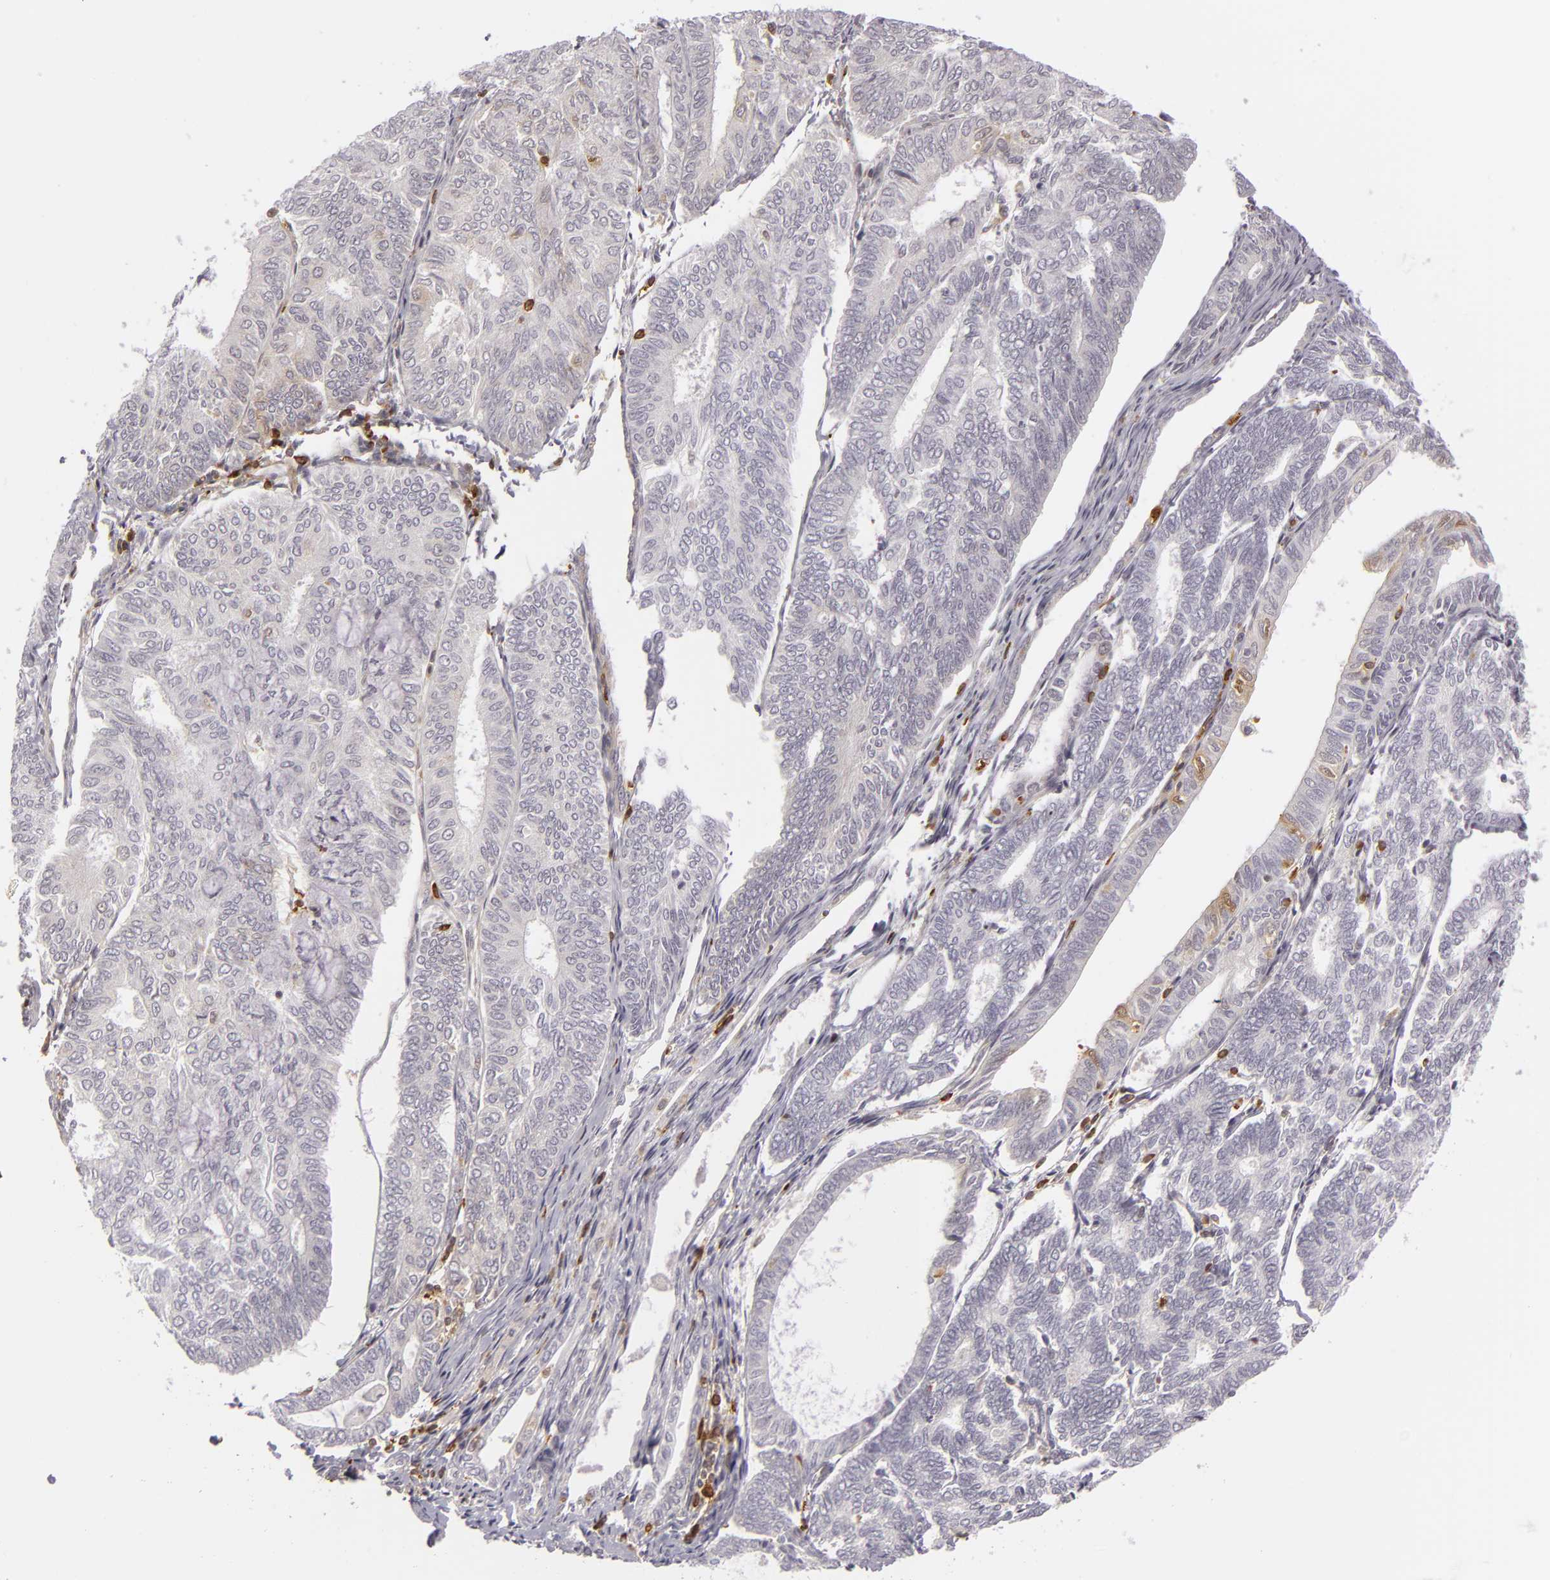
{"staining": {"intensity": "negative", "quantity": "none", "location": "none"}, "tissue": "endometrial cancer", "cell_type": "Tumor cells", "image_type": "cancer", "snomed": [{"axis": "morphology", "description": "Adenocarcinoma, NOS"}, {"axis": "topography", "description": "Endometrium"}], "caption": "This histopathology image is of adenocarcinoma (endometrial) stained with immunohistochemistry to label a protein in brown with the nuclei are counter-stained blue. There is no expression in tumor cells. Brightfield microscopy of immunohistochemistry stained with DAB (3,3'-diaminobenzidine) (brown) and hematoxylin (blue), captured at high magnification.", "gene": "APOBEC3G", "patient": {"sex": "female", "age": 59}}